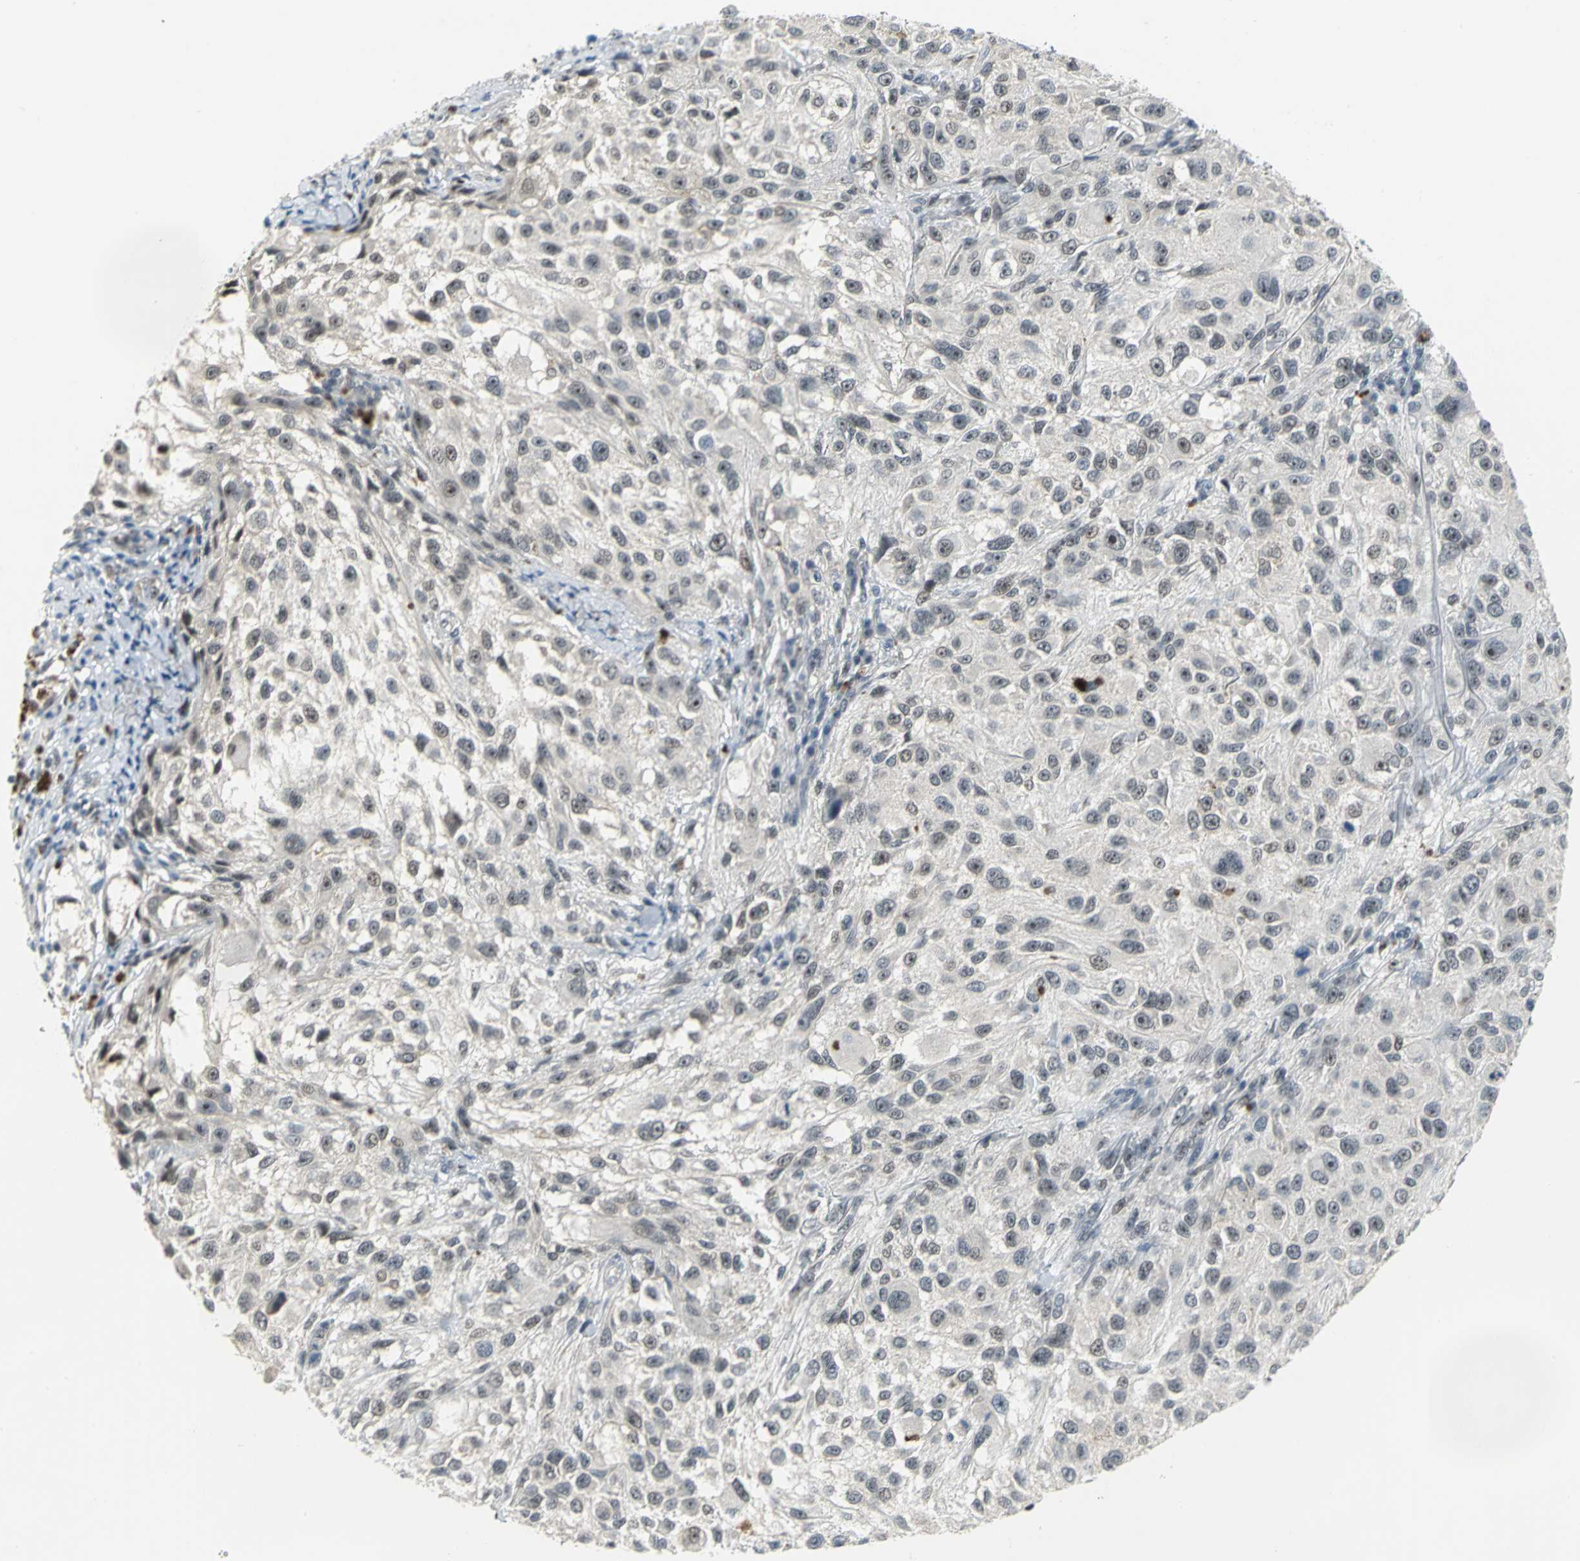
{"staining": {"intensity": "weak", "quantity": ">75%", "location": "nuclear"}, "tissue": "melanoma", "cell_type": "Tumor cells", "image_type": "cancer", "snomed": [{"axis": "morphology", "description": "Necrosis, NOS"}, {"axis": "morphology", "description": "Malignant melanoma, NOS"}, {"axis": "topography", "description": "Skin"}], "caption": "High-magnification brightfield microscopy of melanoma stained with DAB (3,3'-diaminobenzidine) (brown) and counterstained with hematoxylin (blue). tumor cells exhibit weak nuclear positivity is present in approximately>75% of cells. The staining was performed using DAB, with brown indicating positive protein expression. Nuclei are stained blue with hematoxylin.", "gene": "GLI3", "patient": {"sex": "female", "age": 87}}